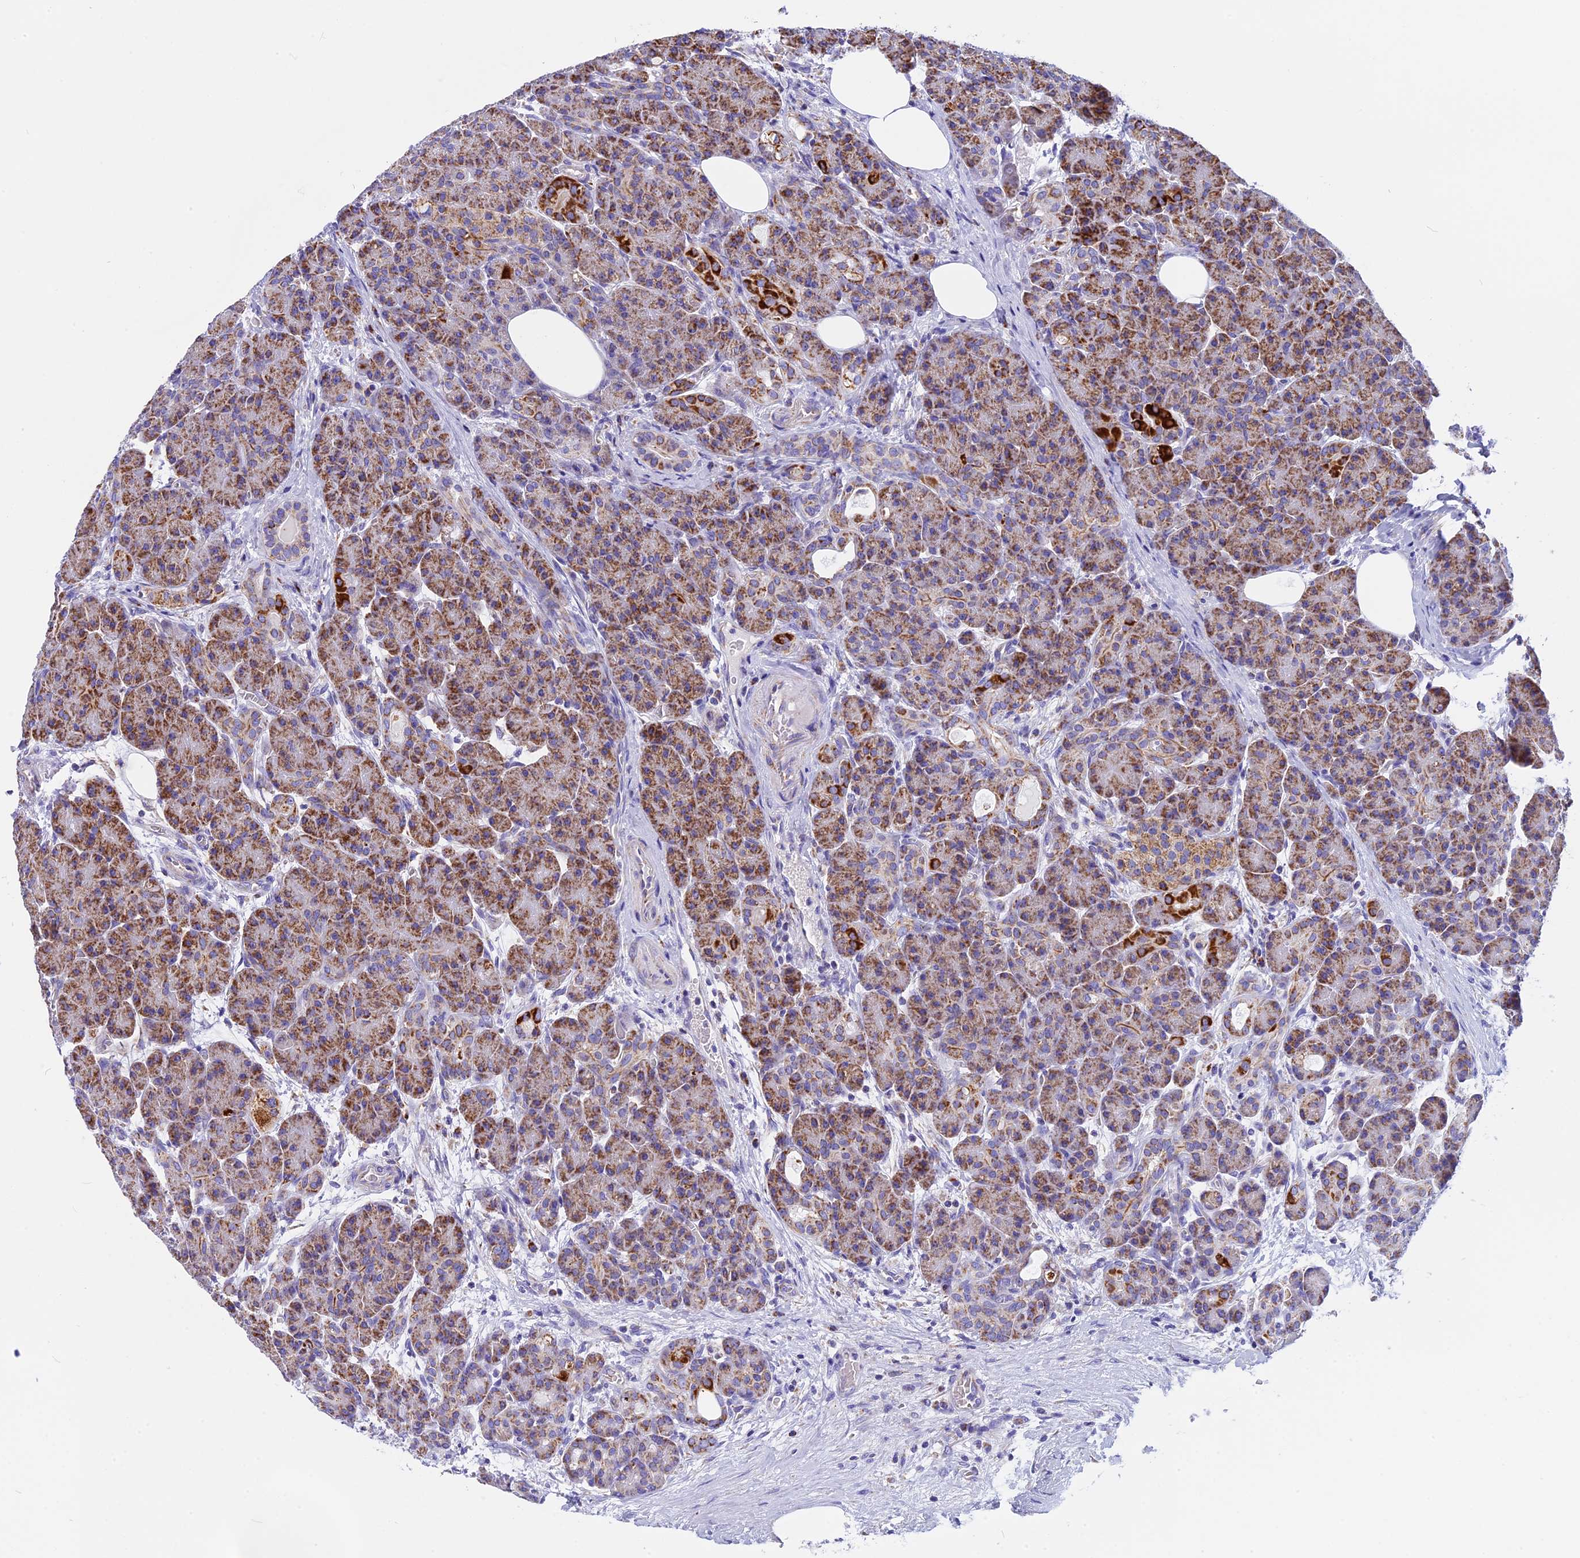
{"staining": {"intensity": "moderate", "quantity": ">75%", "location": "cytoplasmic/membranous"}, "tissue": "pancreas", "cell_type": "Exocrine glandular cells", "image_type": "normal", "snomed": [{"axis": "morphology", "description": "Normal tissue, NOS"}, {"axis": "topography", "description": "Pancreas"}], "caption": "Human pancreas stained with a brown dye shows moderate cytoplasmic/membranous positive positivity in approximately >75% of exocrine glandular cells.", "gene": "VDAC2", "patient": {"sex": "male", "age": 63}}